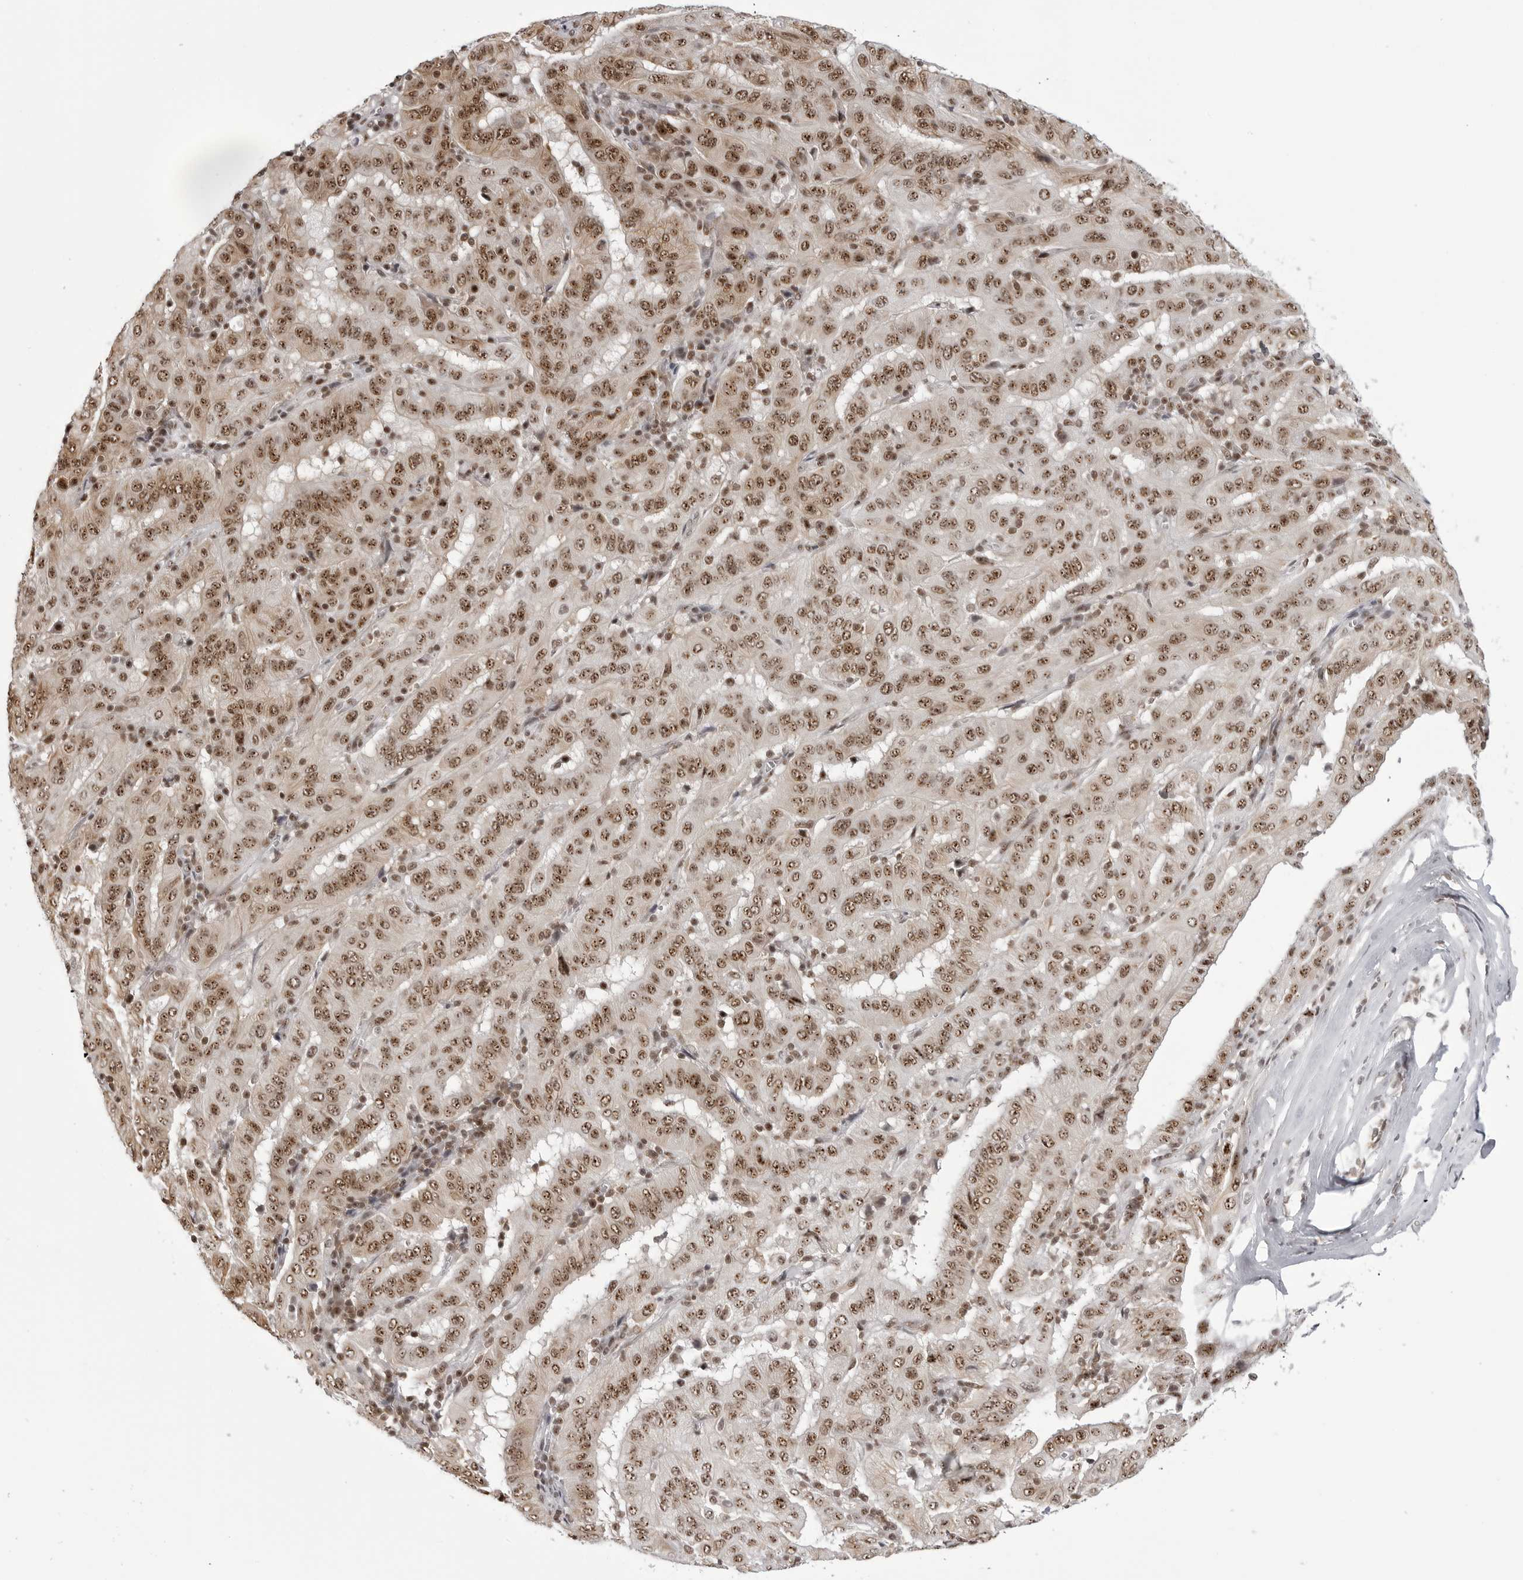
{"staining": {"intensity": "moderate", "quantity": ">75%", "location": "nuclear"}, "tissue": "pancreatic cancer", "cell_type": "Tumor cells", "image_type": "cancer", "snomed": [{"axis": "morphology", "description": "Adenocarcinoma, NOS"}, {"axis": "topography", "description": "Pancreas"}], "caption": "Immunohistochemical staining of pancreatic cancer exhibits medium levels of moderate nuclear protein staining in approximately >75% of tumor cells.", "gene": "WRAP53", "patient": {"sex": "male", "age": 63}}